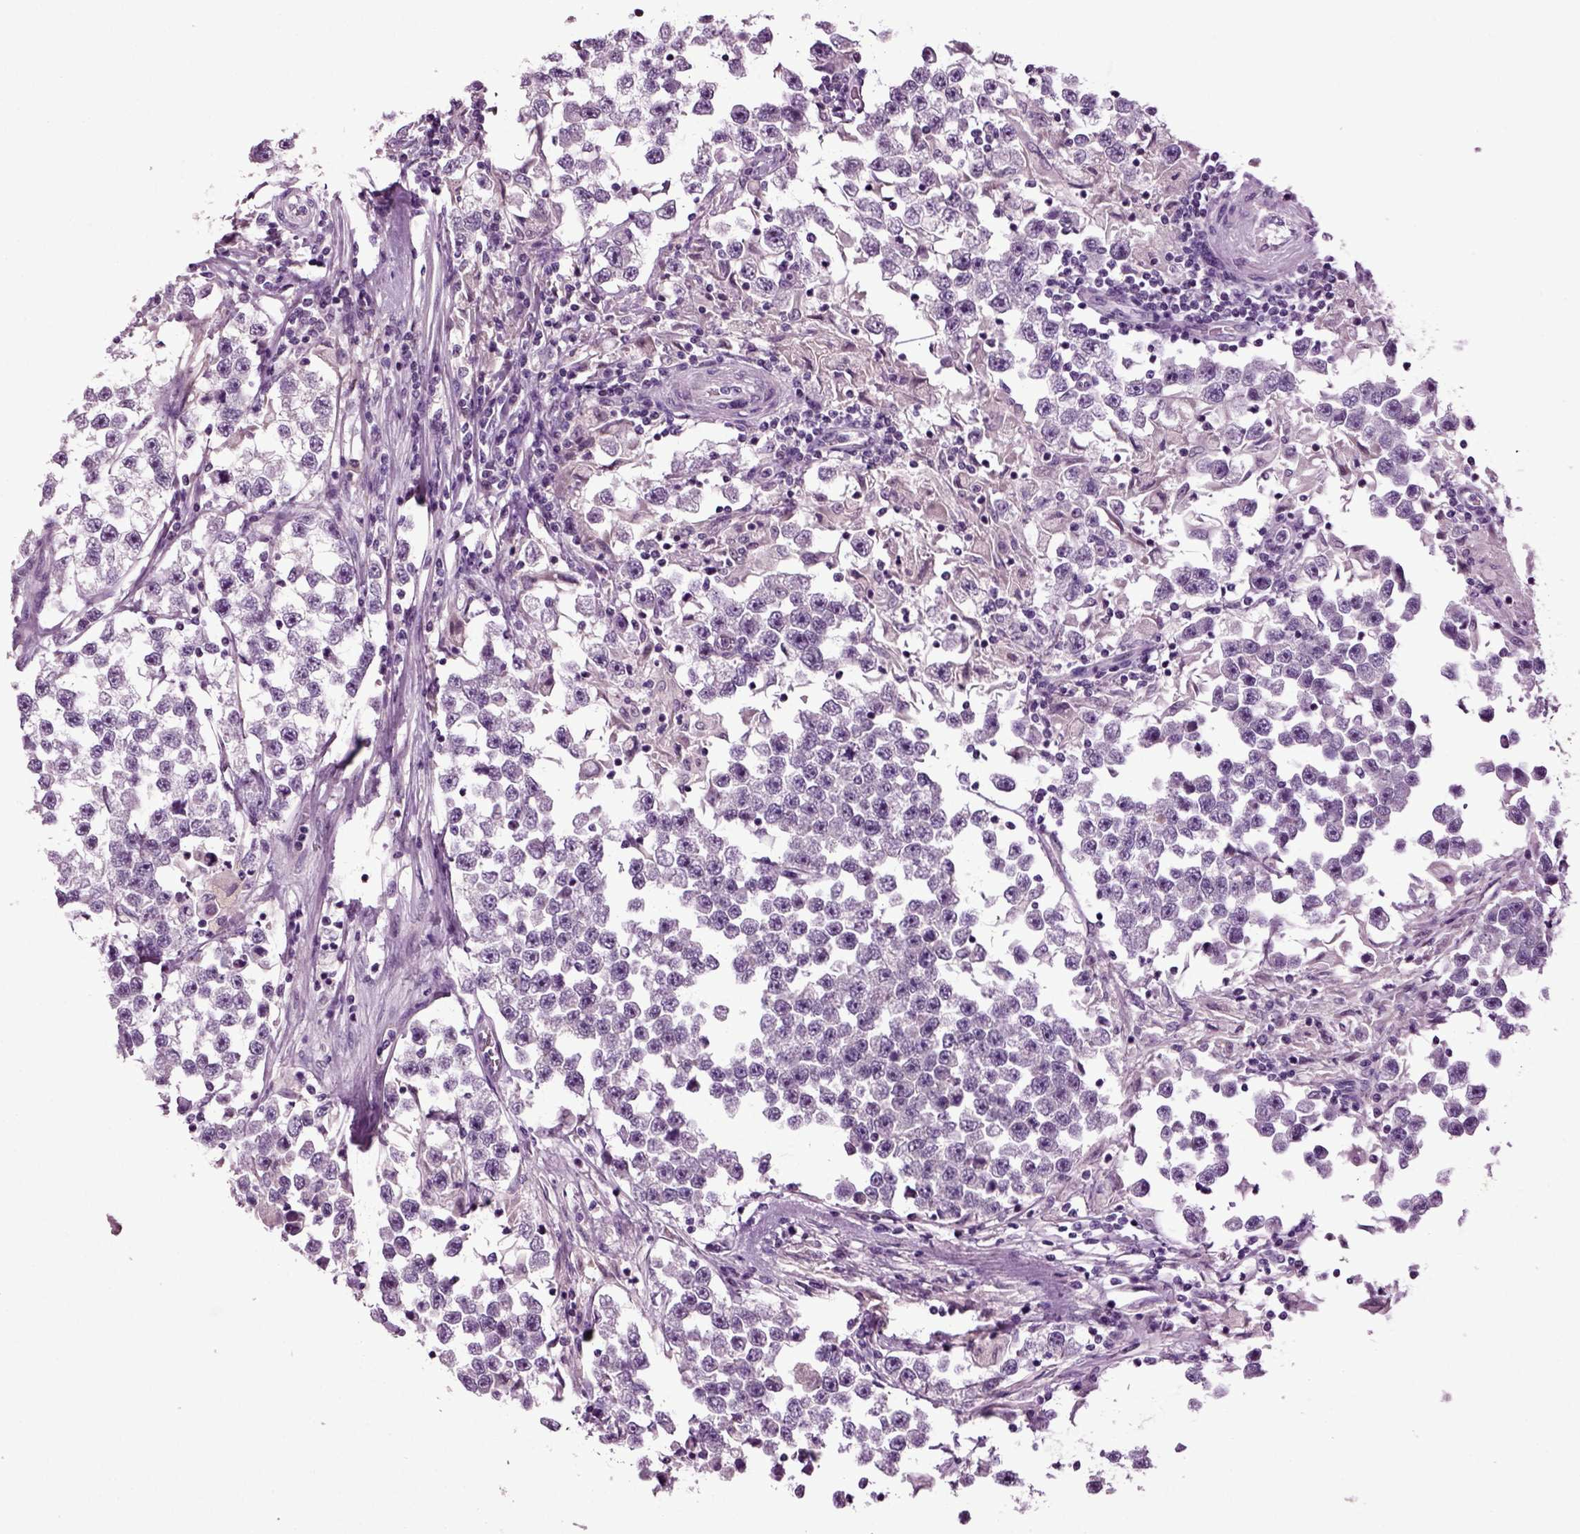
{"staining": {"intensity": "negative", "quantity": "none", "location": "none"}, "tissue": "testis cancer", "cell_type": "Tumor cells", "image_type": "cancer", "snomed": [{"axis": "morphology", "description": "Seminoma, NOS"}, {"axis": "topography", "description": "Testis"}], "caption": "DAB immunohistochemical staining of seminoma (testis) demonstrates no significant expression in tumor cells.", "gene": "FGF11", "patient": {"sex": "male", "age": 46}}